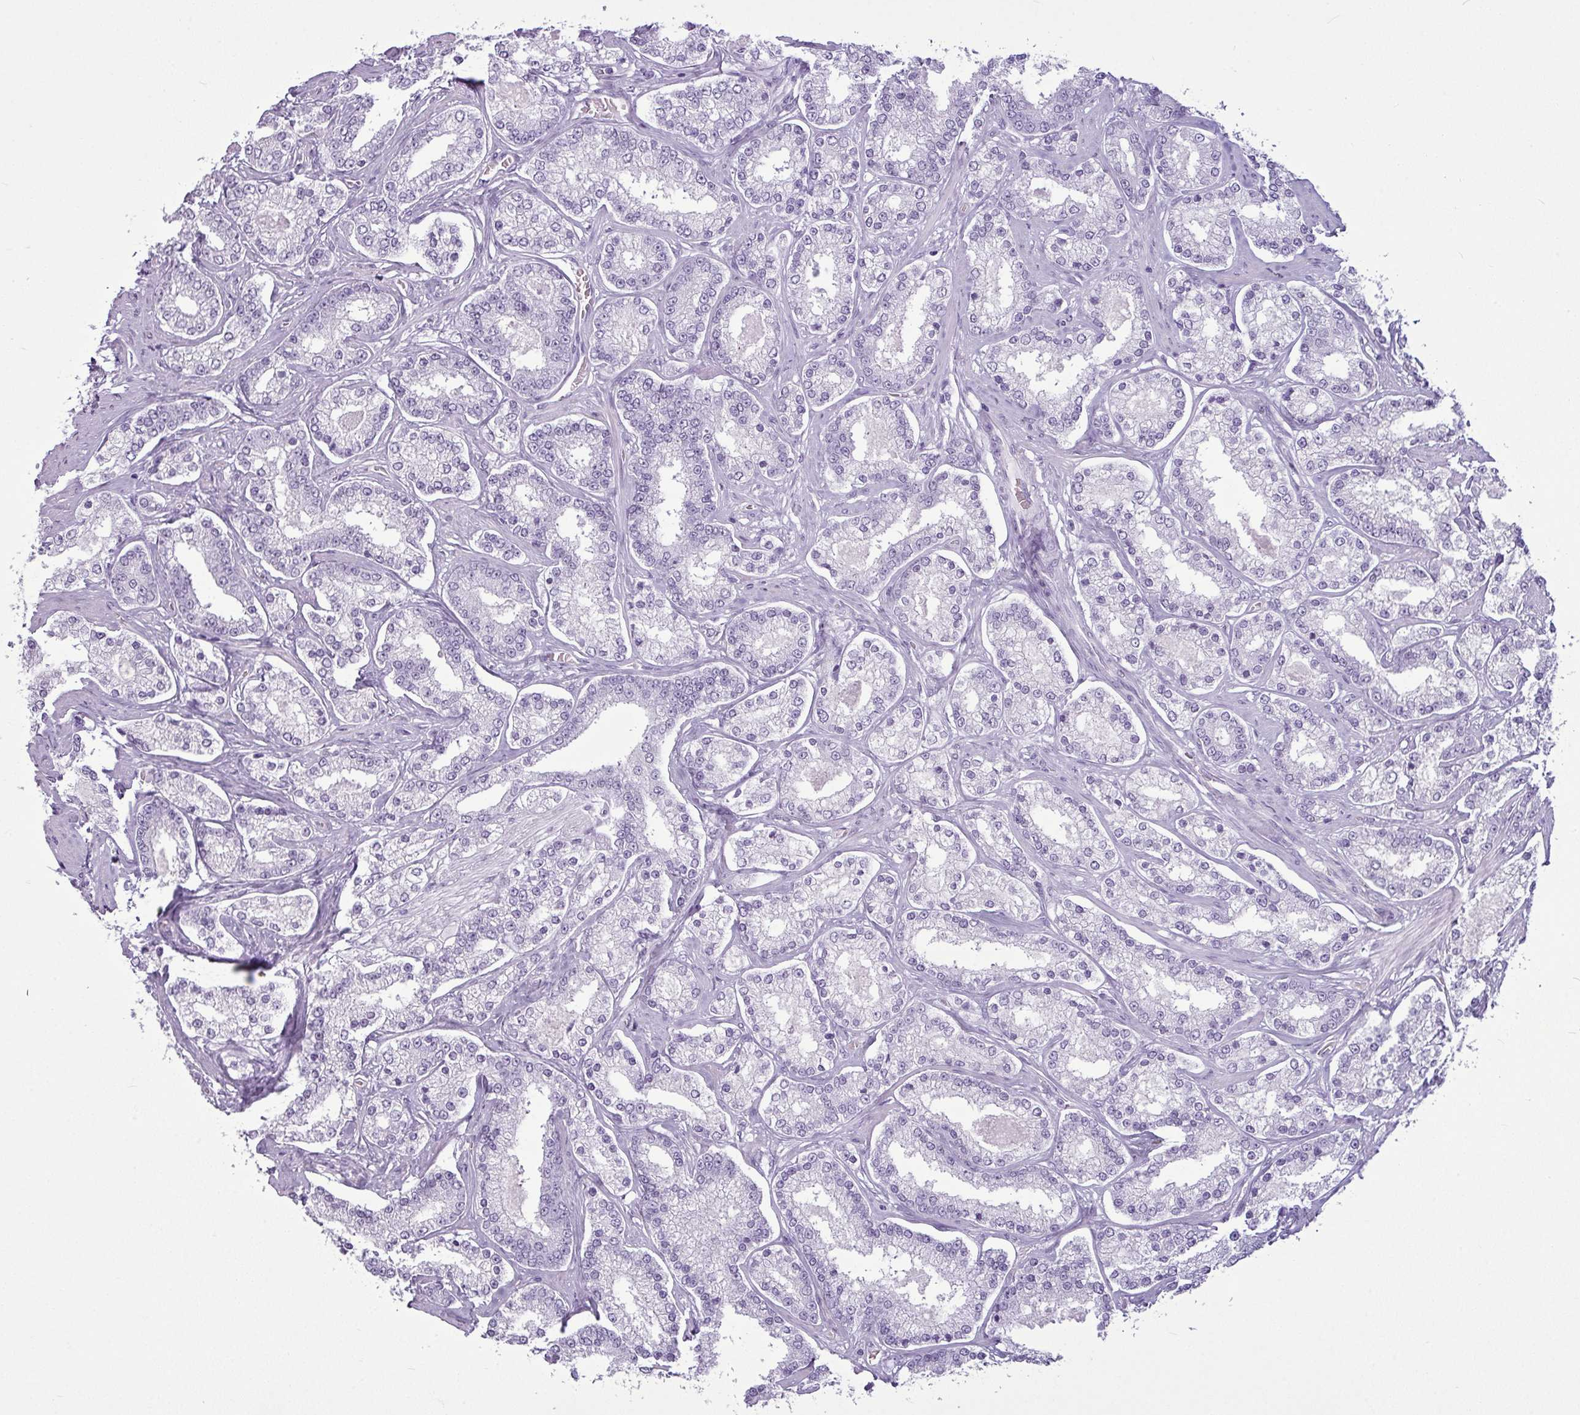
{"staining": {"intensity": "negative", "quantity": "none", "location": "none"}, "tissue": "prostate cancer", "cell_type": "Tumor cells", "image_type": "cancer", "snomed": [{"axis": "morphology", "description": "Normal tissue, NOS"}, {"axis": "morphology", "description": "Adenocarcinoma, High grade"}, {"axis": "topography", "description": "Prostate"}], "caption": "This is a micrograph of immunohistochemistry (IHC) staining of prostate cancer (adenocarcinoma (high-grade)), which shows no expression in tumor cells. (DAB IHC with hematoxylin counter stain).", "gene": "AMY1B", "patient": {"sex": "male", "age": 83}}